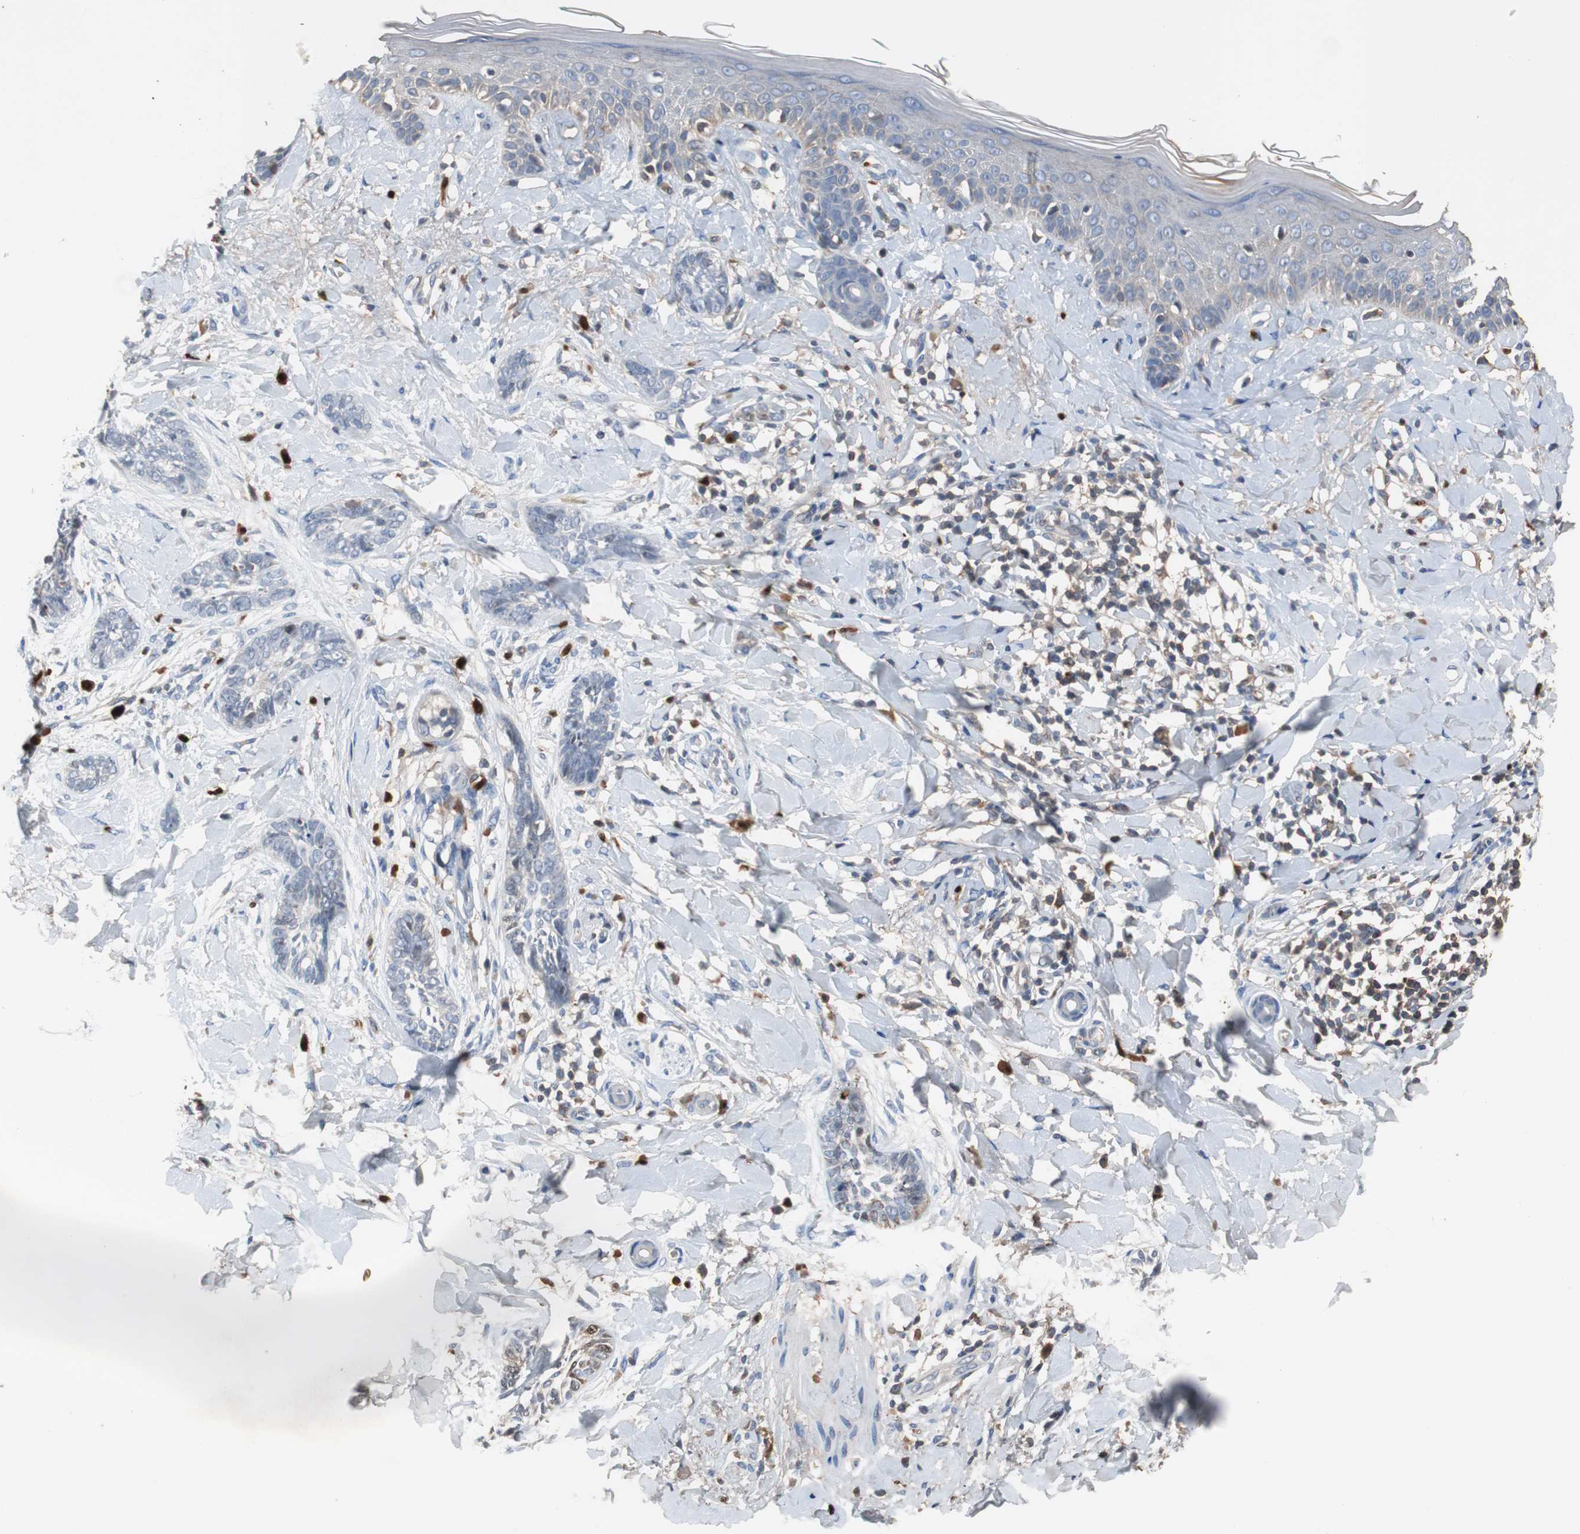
{"staining": {"intensity": "negative", "quantity": "none", "location": "none"}, "tissue": "skin cancer", "cell_type": "Tumor cells", "image_type": "cancer", "snomed": [{"axis": "morphology", "description": "Basal cell carcinoma"}, {"axis": "topography", "description": "Skin"}], "caption": "Protein analysis of skin cancer demonstrates no significant expression in tumor cells.", "gene": "CALB2", "patient": {"sex": "female", "age": 58}}